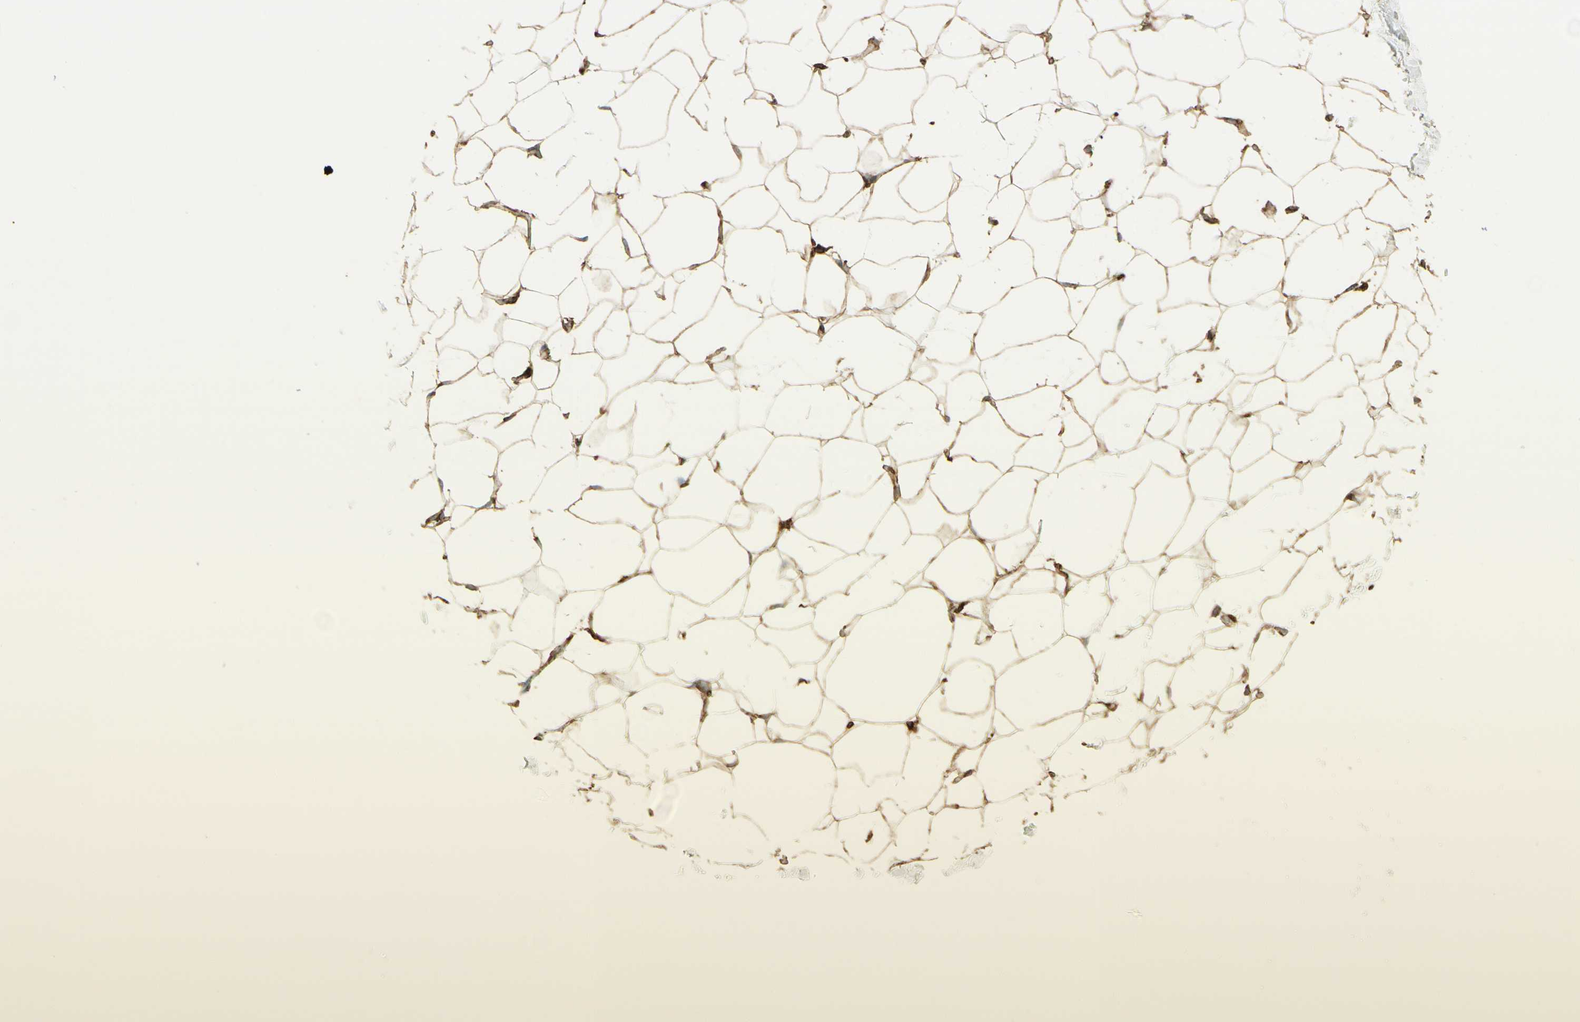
{"staining": {"intensity": "strong", "quantity": ">75%", "location": "cytoplasmic/membranous"}, "tissue": "adipose tissue", "cell_type": "Adipocytes", "image_type": "normal", "snomed": [{"axis": "morphology", "description": "Normal tissue, NOS"}, {"axis": "topography", "description": "Breast"}, {"axis": "topography", "description": "Adipose tissue"}], "caption": "Human adipose tissue stained with a brown dye reveals strong cytoplasmic/membranous positive staining in about >75% of adipocytes.", "gene": "CANX", "patient": {"sex": "female", "age": 25}}